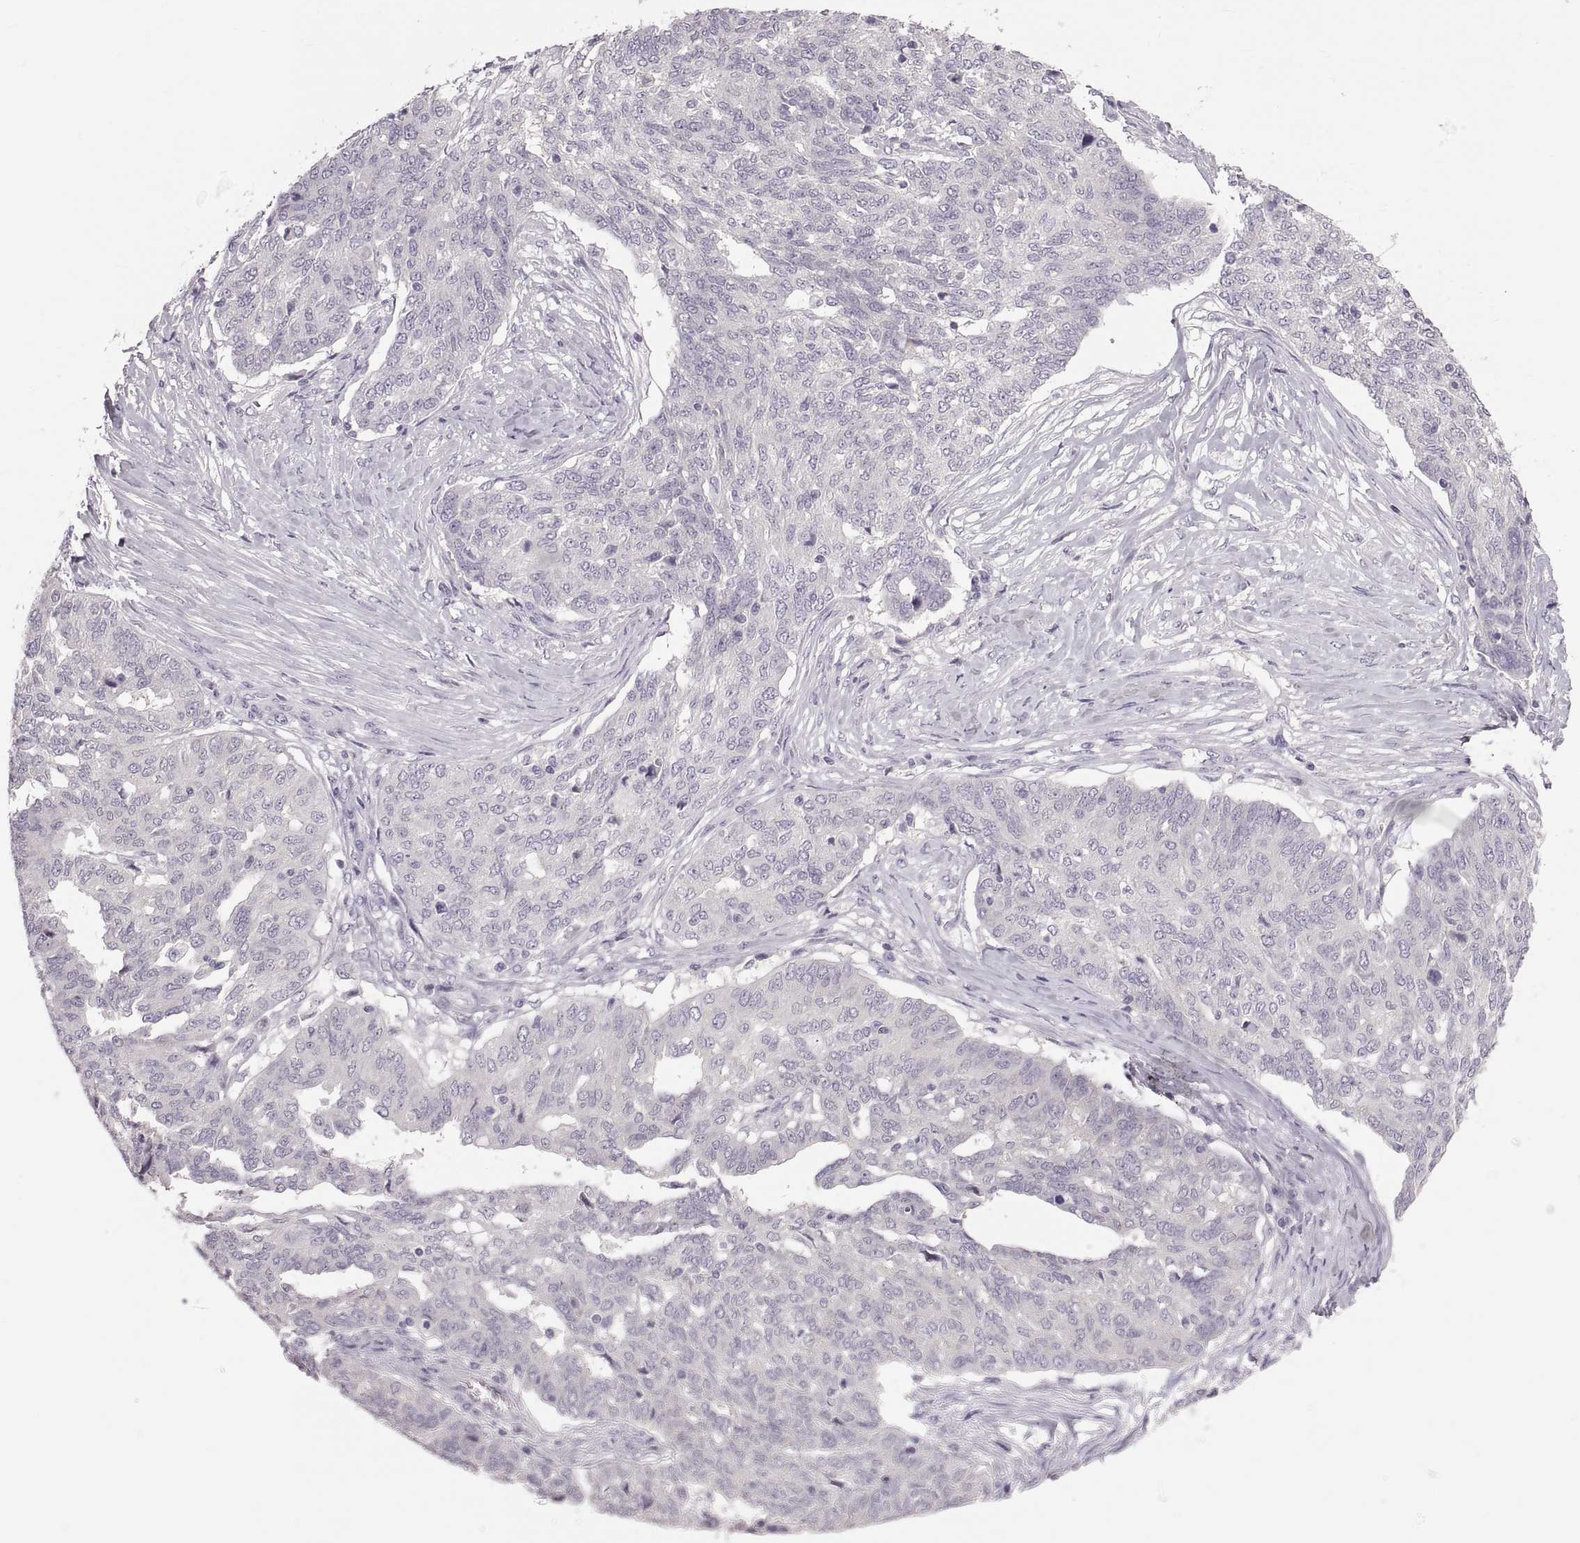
{"staining": {"intensity": "negative", "quantity": "none", "location": "none"}, "tissue": "ovarian cancer", "cell_type": "Tumor cells", "image_type": "cancer", "snomed": [{"axis": "morphology", "description": "Cystadenocarcinoma, serous, NOS"}, {"axis": "topography", "description": "Ovary"}], "caption": "Immunohistochemical staining of ovarian cancer (serous cystadenocarcinoma) demonstrates no significant staining in tumor cells.", "gene": "WFDC8", "patient": {"sex": "female", "age": 67}}